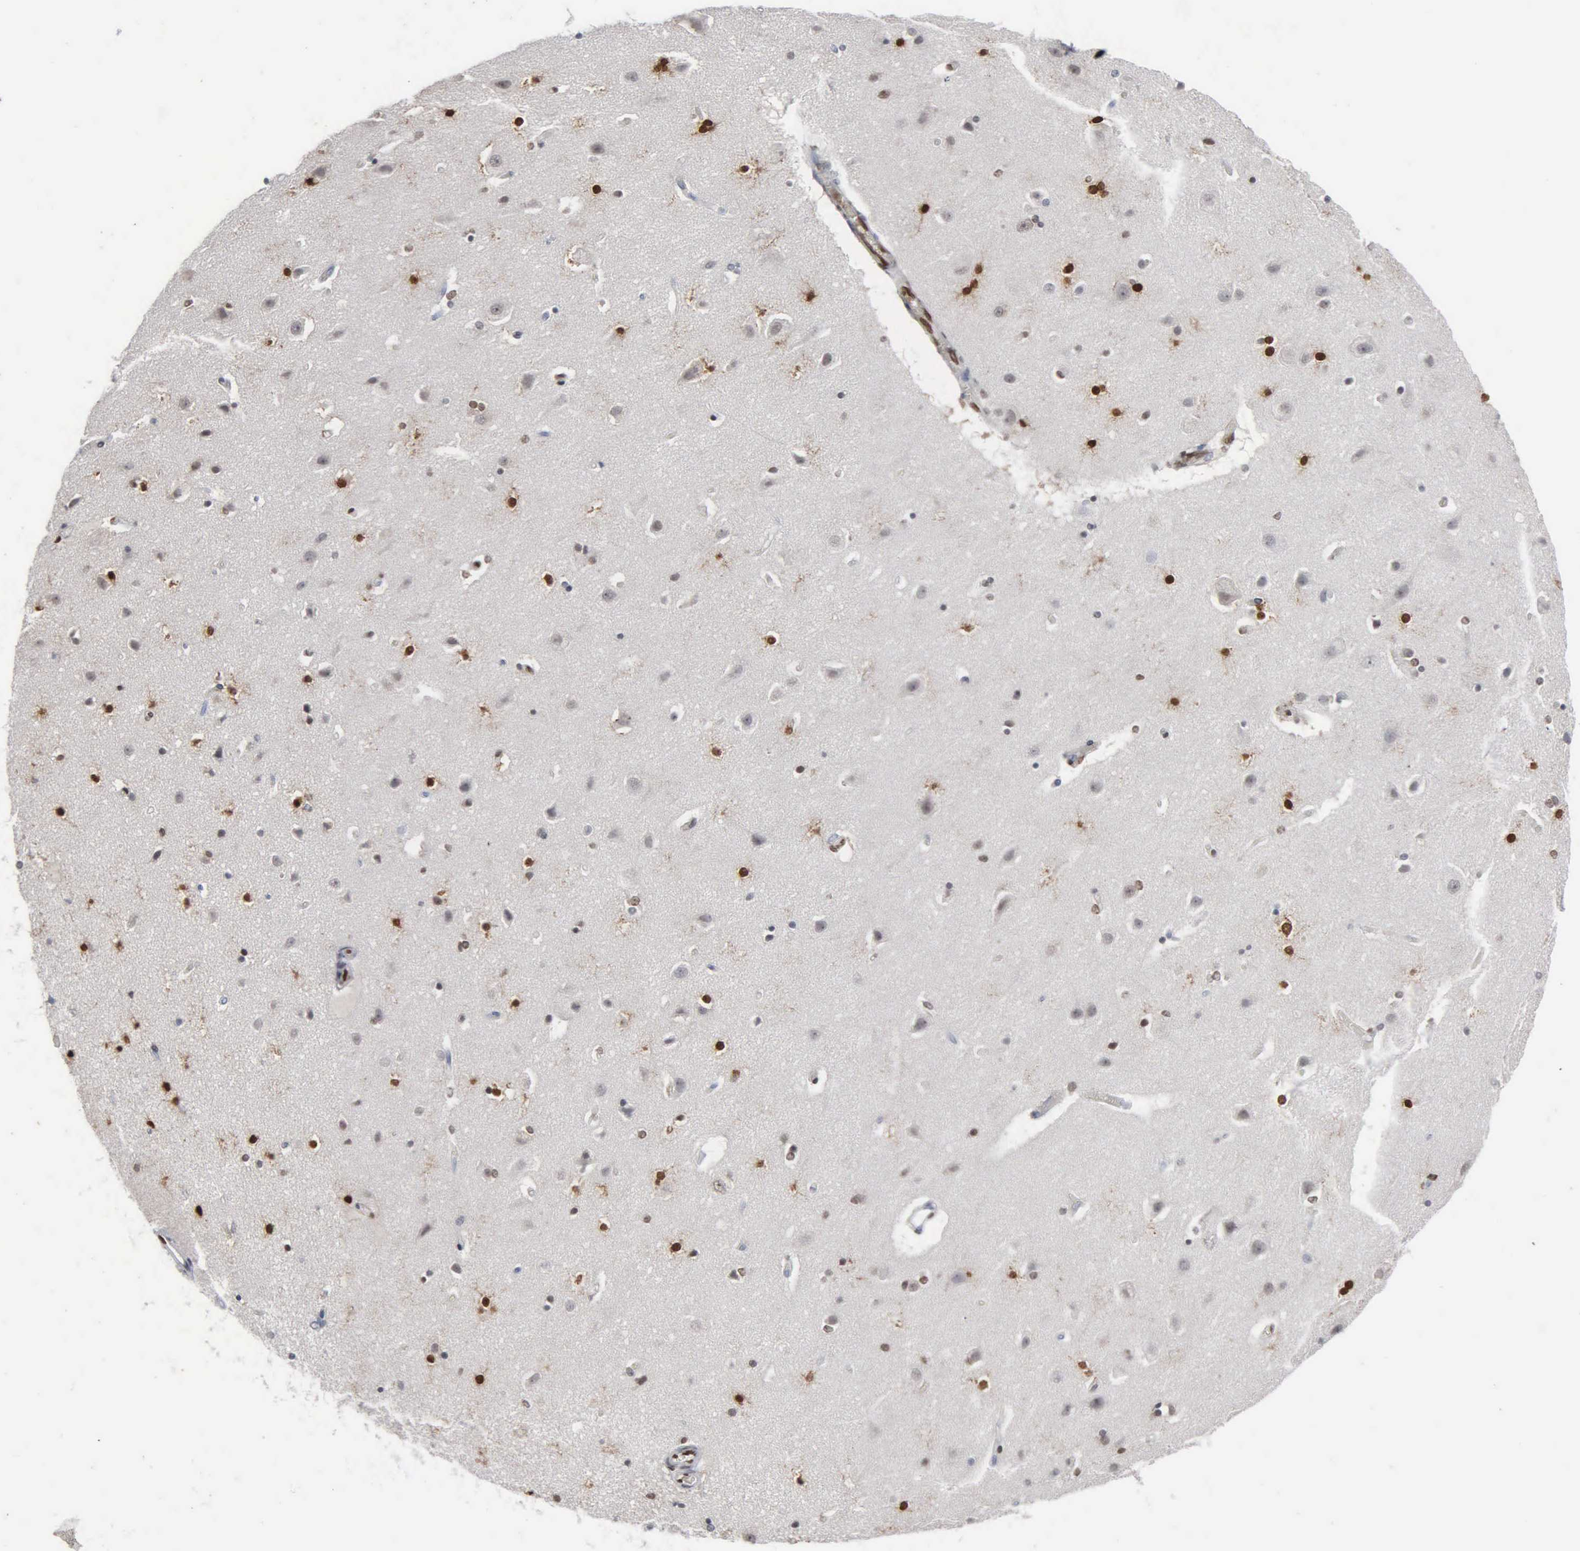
{"staining": {"intensity": "strong", "quantity": "25%-75%", "location": "nuclear"}, "tissue": "caudate", "cell_type": "Glial cells", "image_type": "normal", "snomed": [{"axis": "morphology", "description": "Normal tissue, NOS"}, {"axis": "topography", "description": "Lateral ventricle wall"}], "caption": "The immunohistochemical stain labels strong nuclear staining in glial cells of benign caudate.", "gene": "FGF2", "patient": {"sex": "female", "age": 54}}